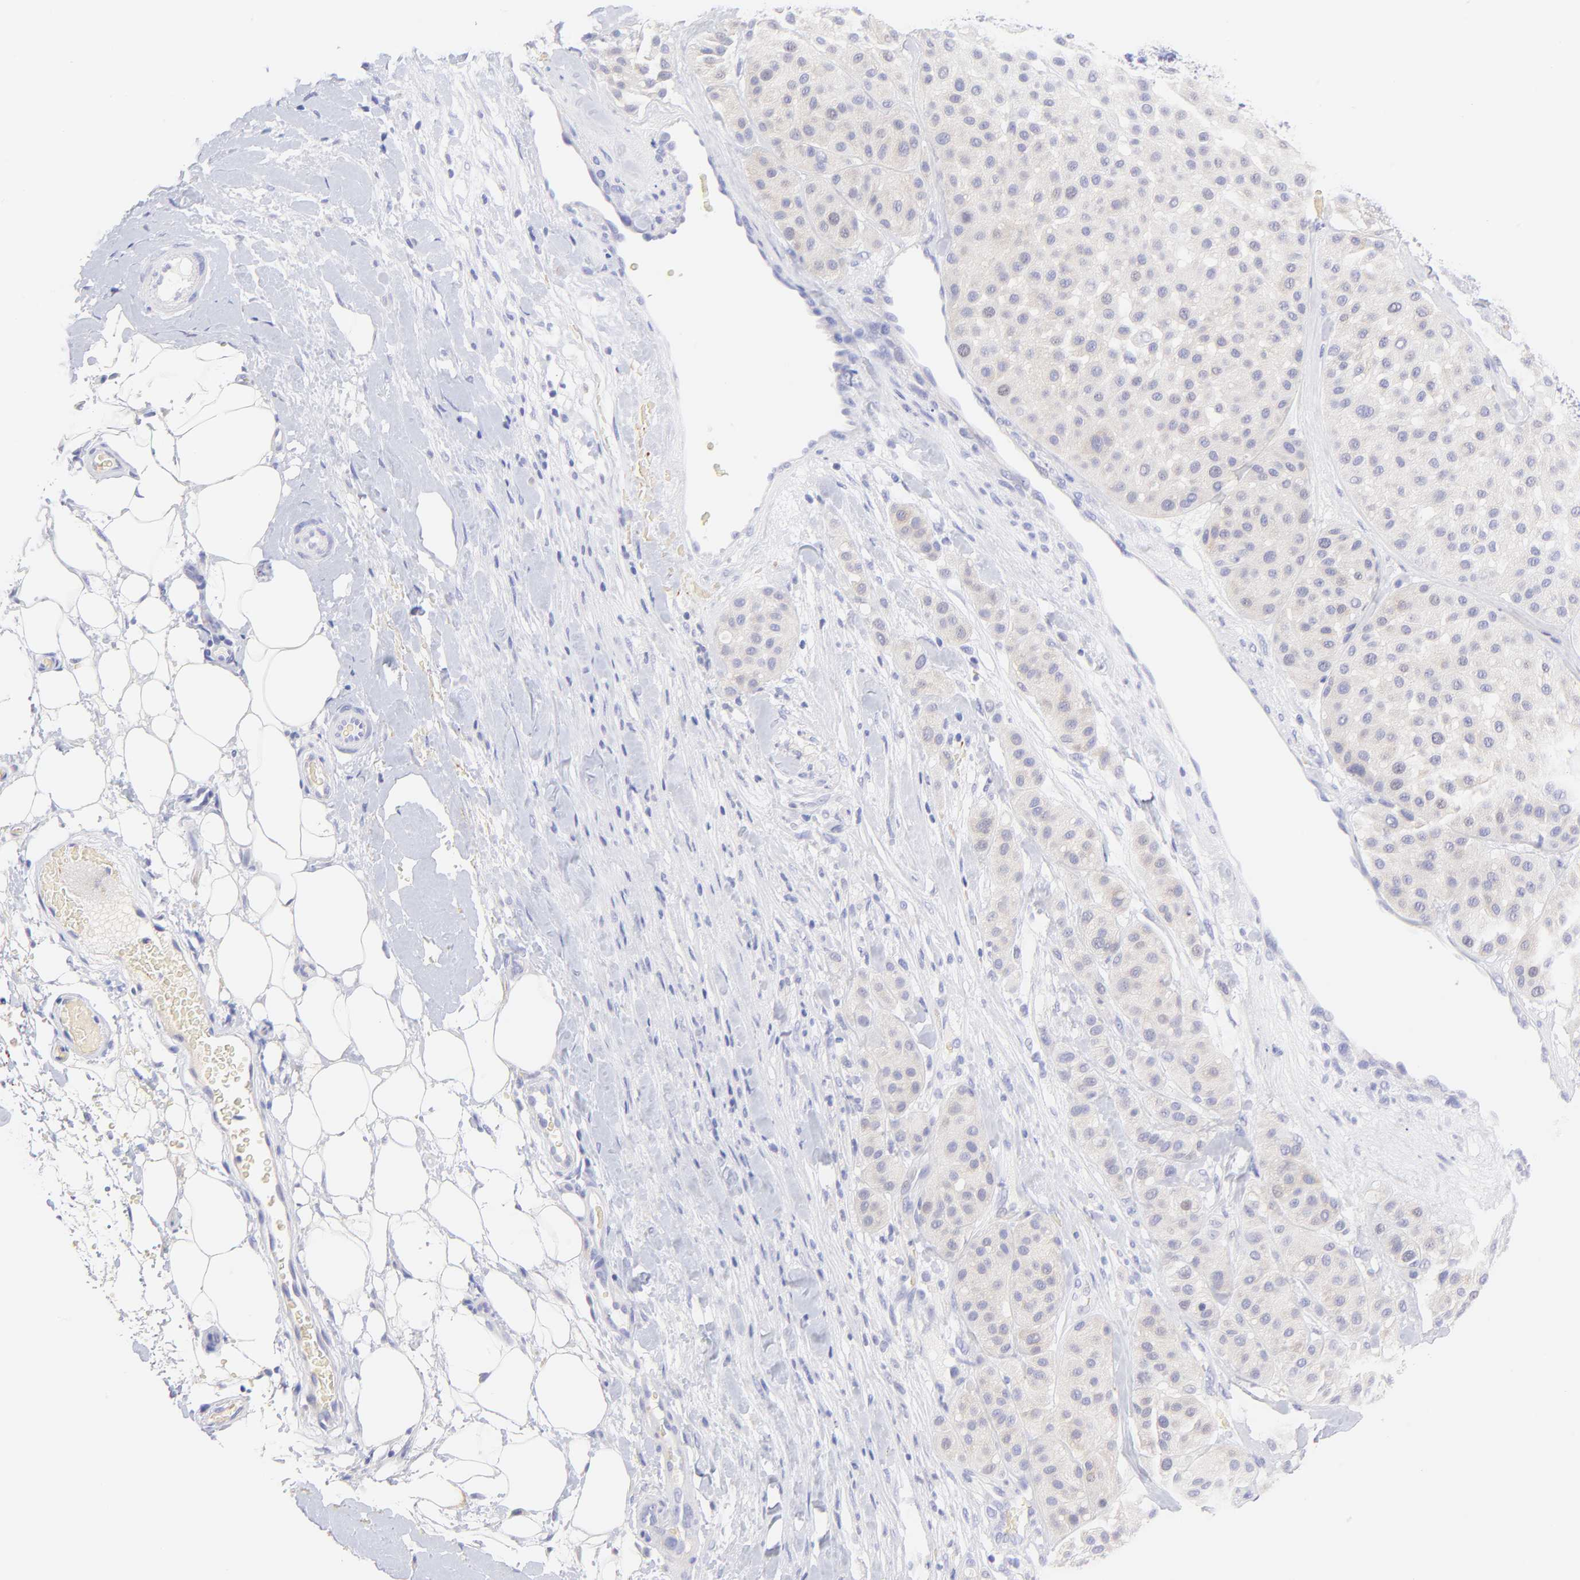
{"staining": {"intensity": "weak", "quantity": "<25%", "location": "cytoplasmic/membranous"}, "tissue": "melanoma", "cell_type": "Tumor cells", "image_type": "cancer", "snomed": [{"axis": "morphology", "description": "Normal tissue, NOS"}, {"axis": "morphology", "description": "Malignant melanoma, Metastatic site"}, {"axis": "topography", "description": "Skin"}], "caption": "An immunohistochemistry (IHC) histopathology image of malignant melanoma (metastatic site) is shown. There is no staining in tumor cells of malignant melanoma (metastatic site). Brightfield microscopy of IHC stained with DAB (3,3'-diaminobenzidine) (brown) and hematoxylin (blue), captured at high magnification.", "gene": "FRMPD3", "patient": {"sex": "male", "age": 41}}